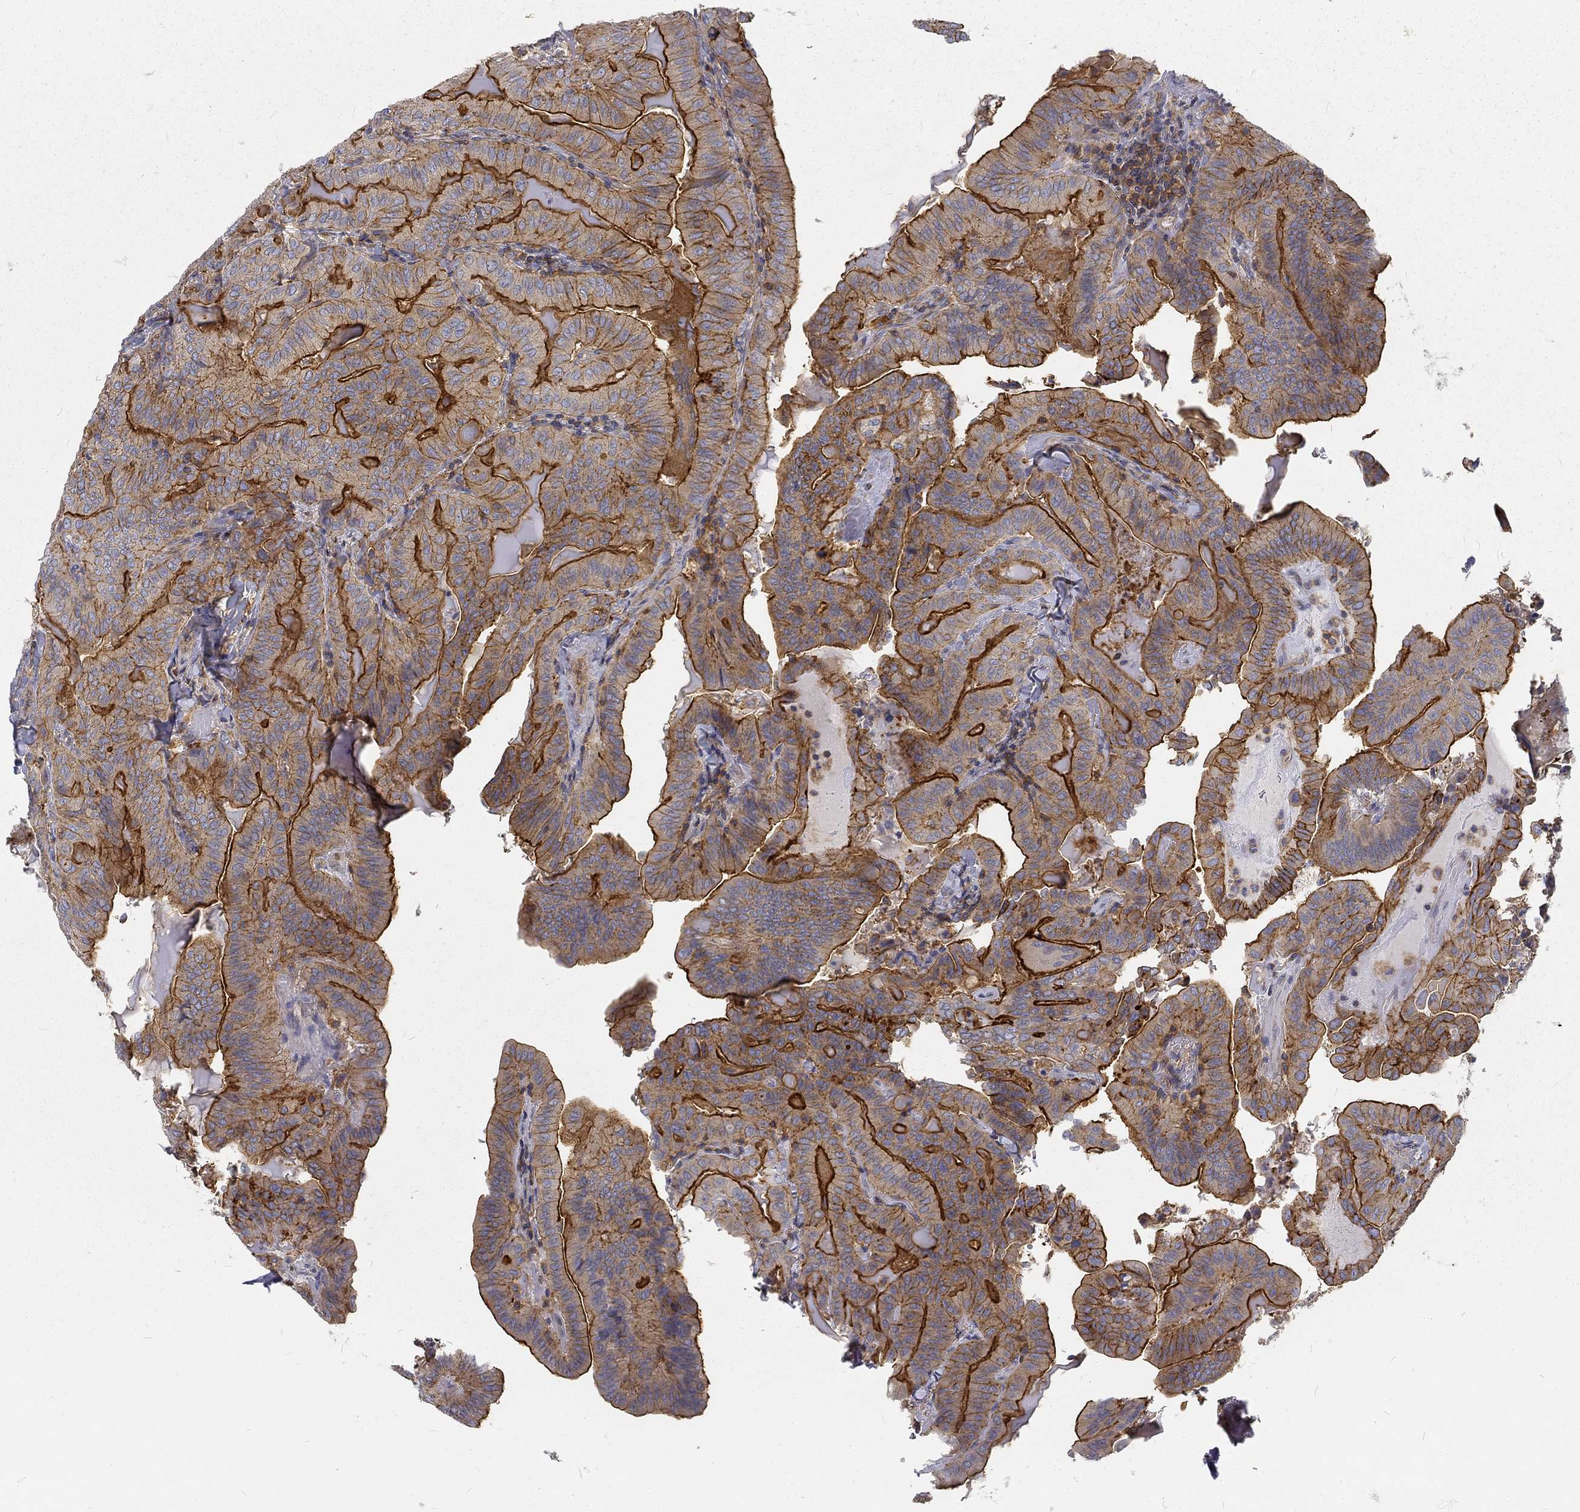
{"staining": {"intensity": "strong", "quantity": "25%-75%", "location": "cytoplasmic/membranous"}, "tissue": "thyroid cancer", "cell_type": "Tumor cells", "image_type": "cancer", "snomed": [{"axis": "morphology", "description": "Papillary adenocarcinoma, NOS"}, {"axis": "topography", "description": "Thyroid gland"}], "caption": "IHC photomicrograph of neoplastic tissue: human papillary adenocarcinoma (thyroid) stained using IHC exhibits high levels of strong protein expression localized specifically in the cytoplasmic/membranous of tumor cells, appearing as a cytoplasmic/membranous brown color.", "gene": "MTMR11", "patient": {"sex": "female", "age": 68}}